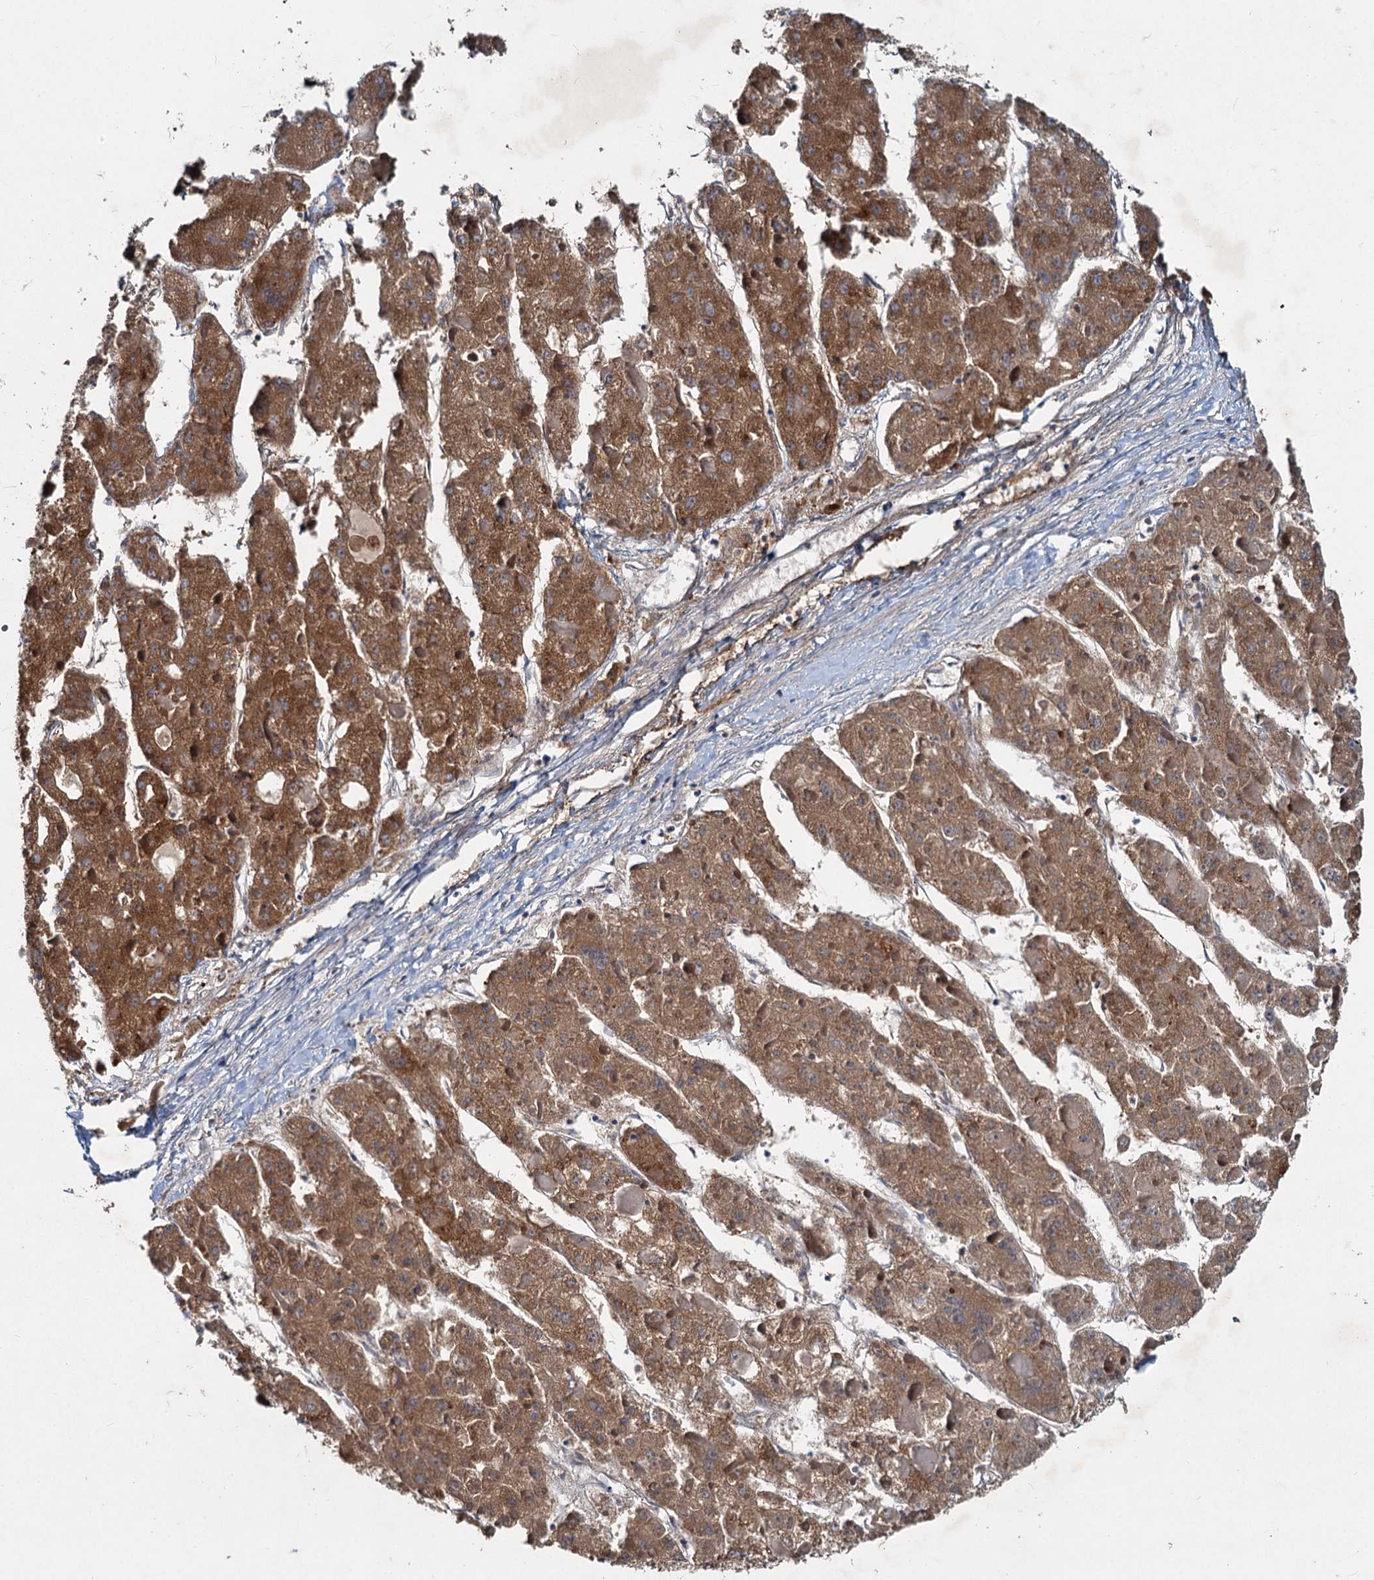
{"staining": {"intensity": "moderate", "quantity": ">75%", "location": "cytoplasmic/membranous"}, "tissue": "liver cancer", "cell_type": "Tumor cells", "image_type": "cancer", "snomed": [{"axis": "morphology", "description": "Carcinoma, Hepatocellular, NOS"}, {"axis": "topography", "description": "Liver"}], "caption": "IHC (DAB) staining of human liver cancer (hepatocellular carcinoma) shows moderate cytoplasmic/membranous protein expression in about >75% of tumor cells.", "gene": "ADCY2", "patient": {"sex": "female", "age": 73}}